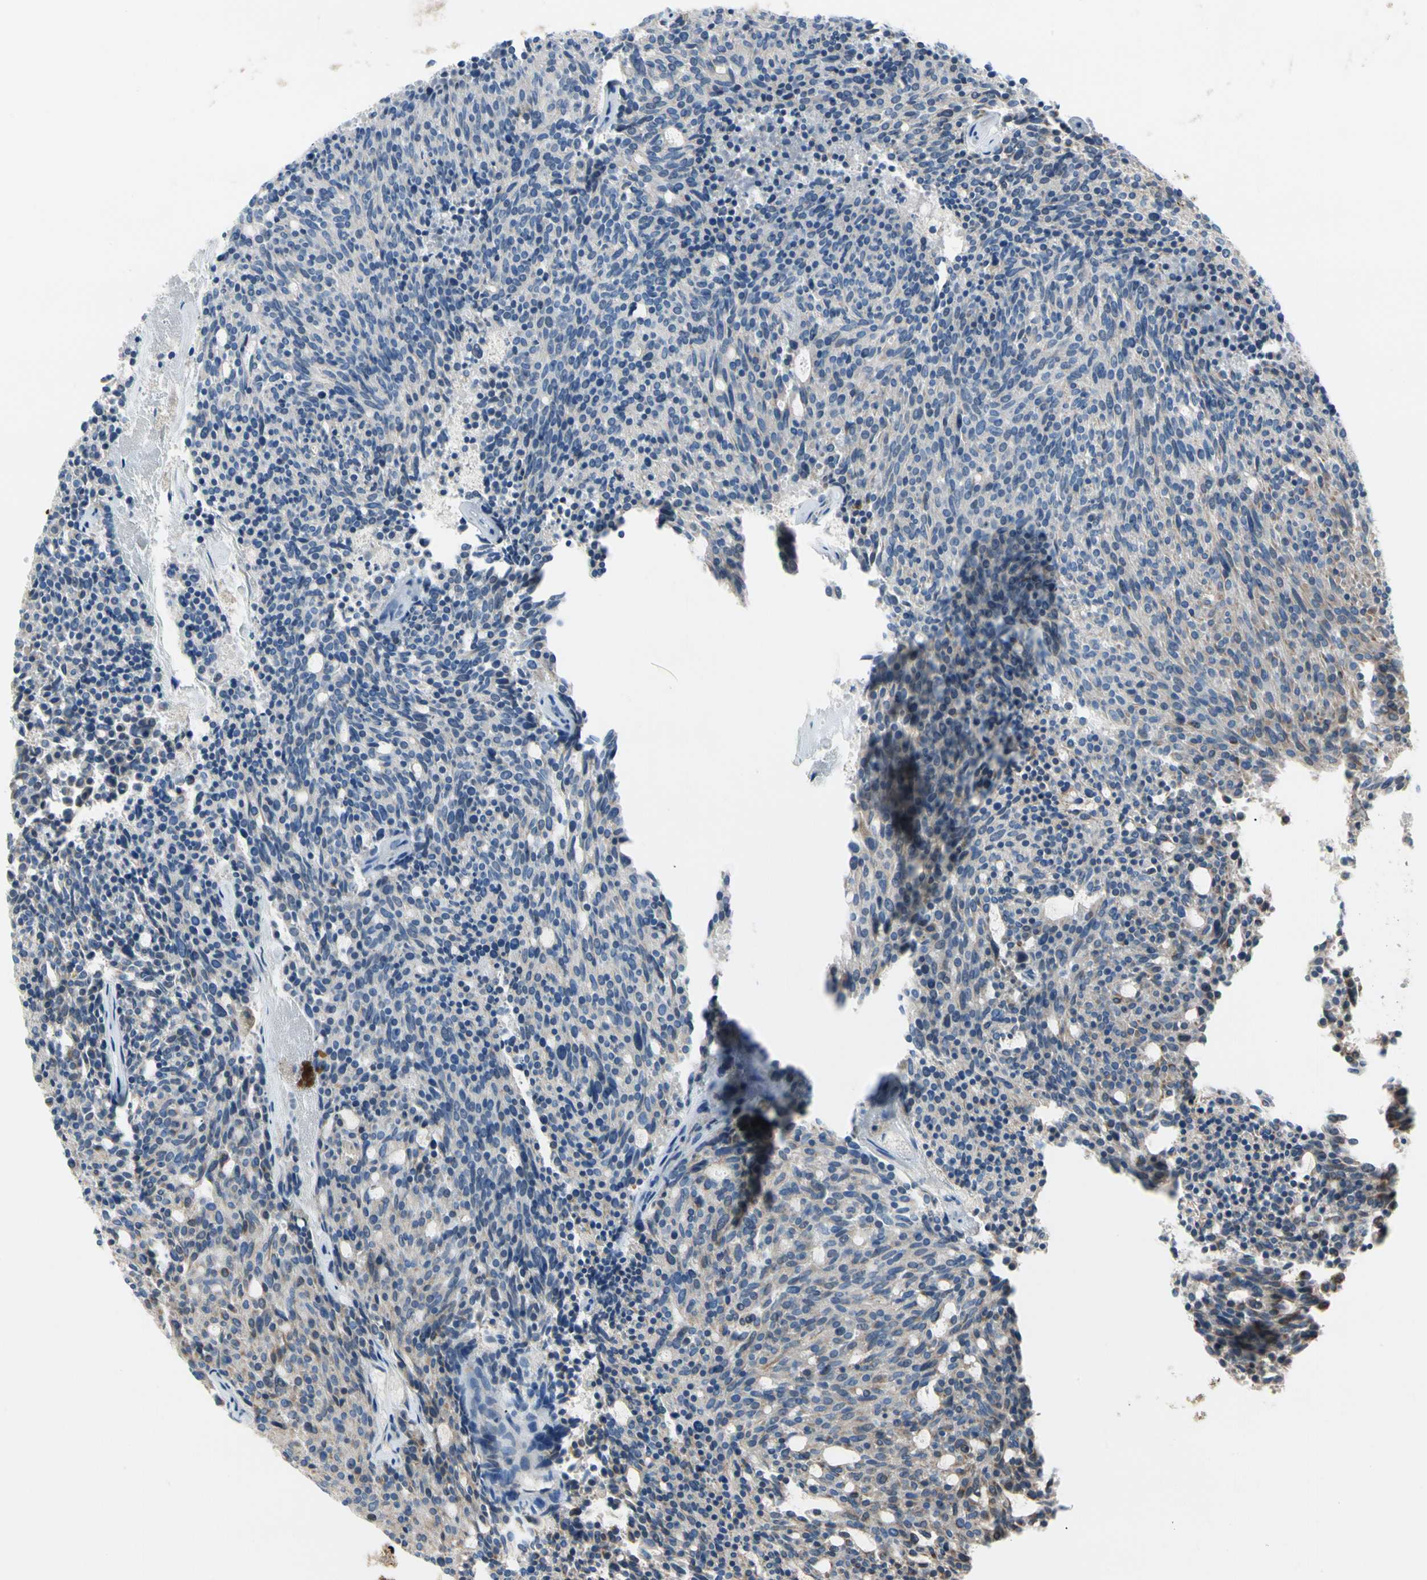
{"staining": {"intensity": "strong", "quantity": "<25%", "location": "cytoplasmic/membranous"}, "tissue": "carcinoid", "cell_type": "Tumor cells", "image_type": "cancer", "snomed": [{"axis": "morphology", "description": "Carcinoid, malignant, NOS"}, {"axis": "topography", "description": "Pancreas"}], "caption": "An image showing strong cytoplasmic/membranous expression in about <25% of tumor cells in carcinoid (malignant), as visualized by brown immunohistochemical staining.", "gene": "HJURP", "patient": {"sex": "female", "age": 54}}